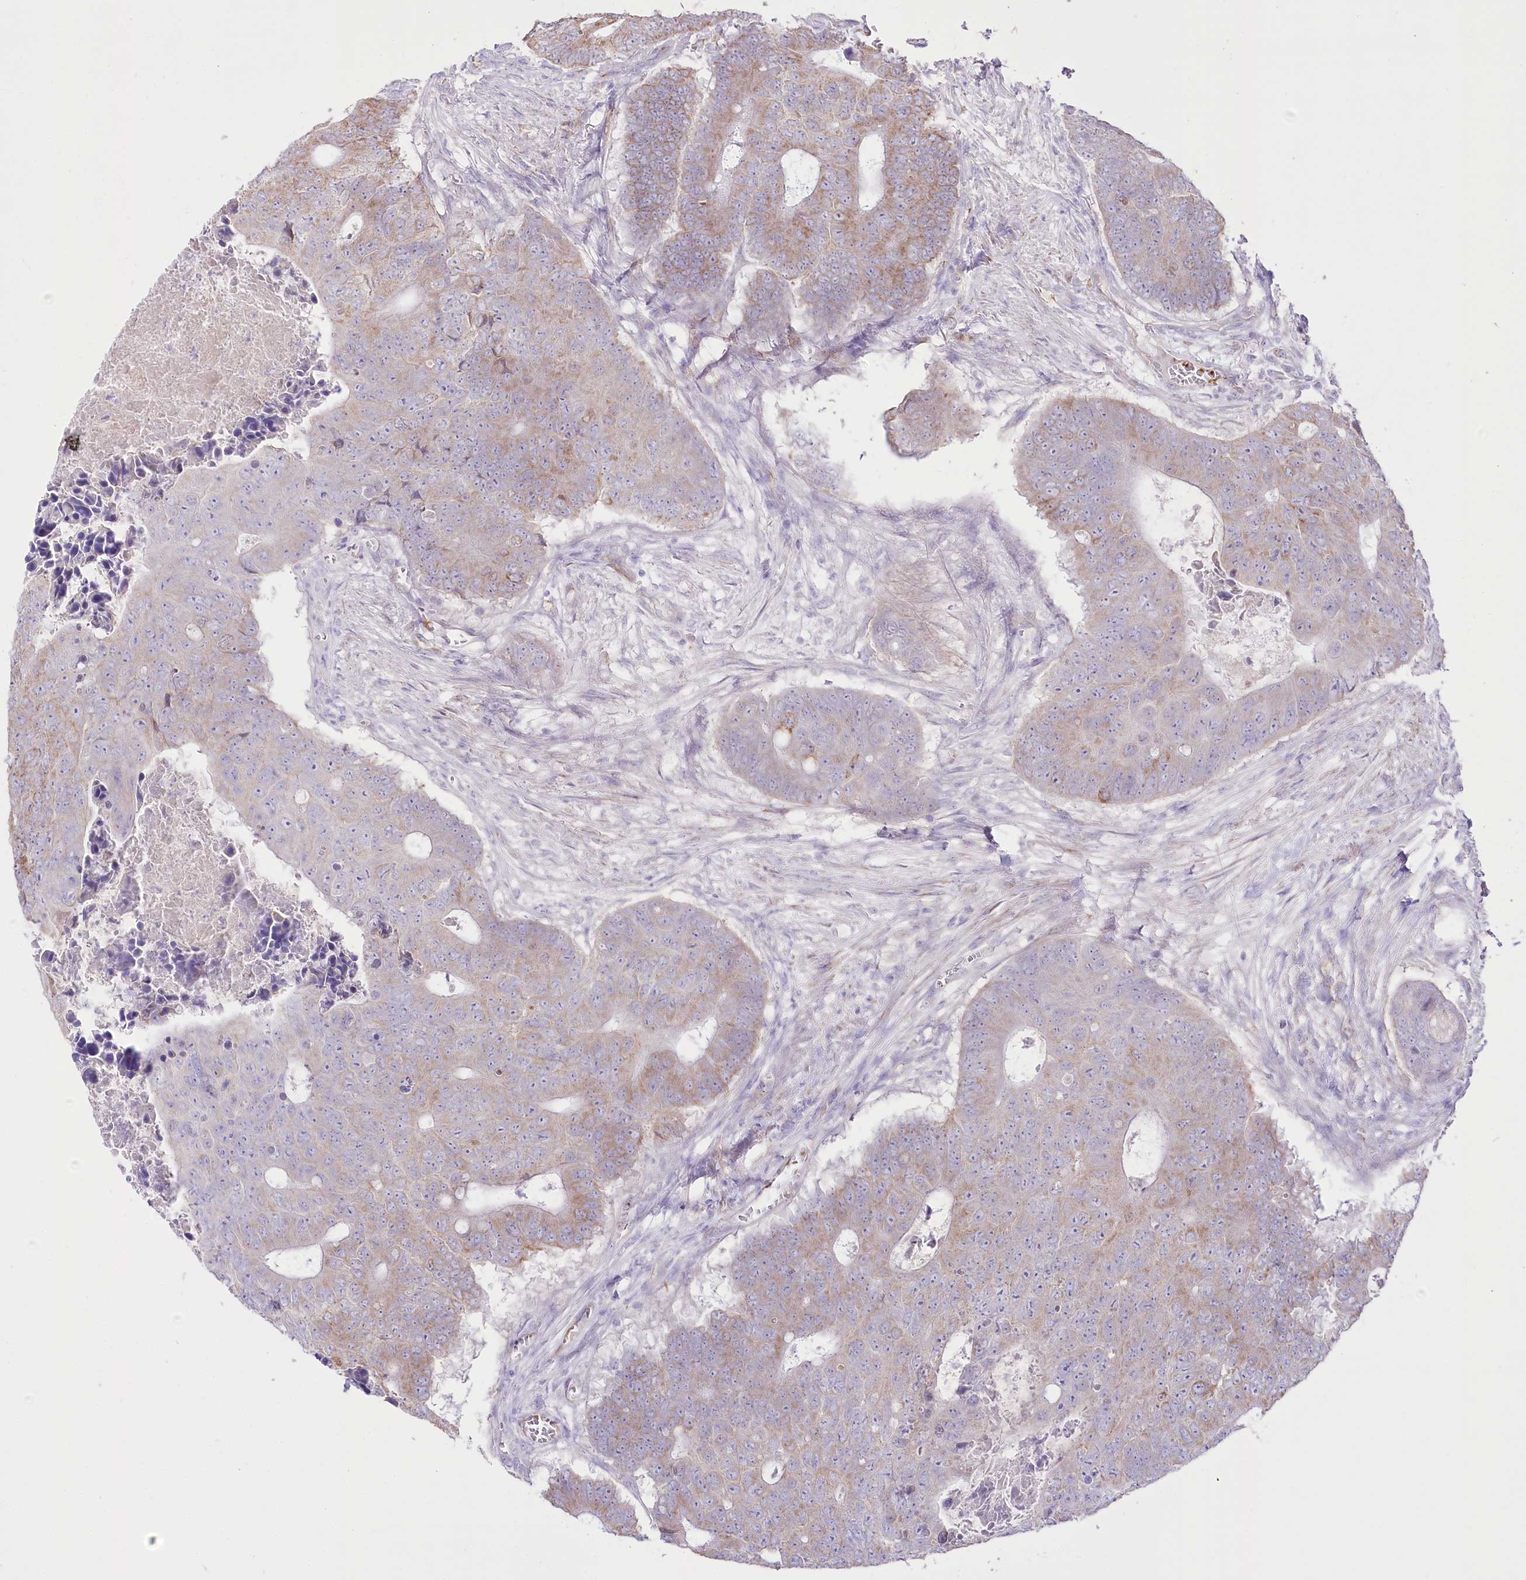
{"staining": {"intensity": "moderate", "quantity": "25%-75%", "location": "cytoplasmic/membranous"}, "tissue": "colorectal cancer", "cell_type": "Tumor cells", "image_type": "cancer", "snomed": [{"axis": "morphology", "description": "Adenocarcinoma, NOS"}, {"axis": "topography", "description": "Colon"}], "caption": "The immunohistochemical stain shows moderate cytoplasmic/membranous staining in tumor cells of colorectal adenocarcinoma tissue.", "gene": "SLC39A10", "patient": {"sex": "male", "age": 87}}